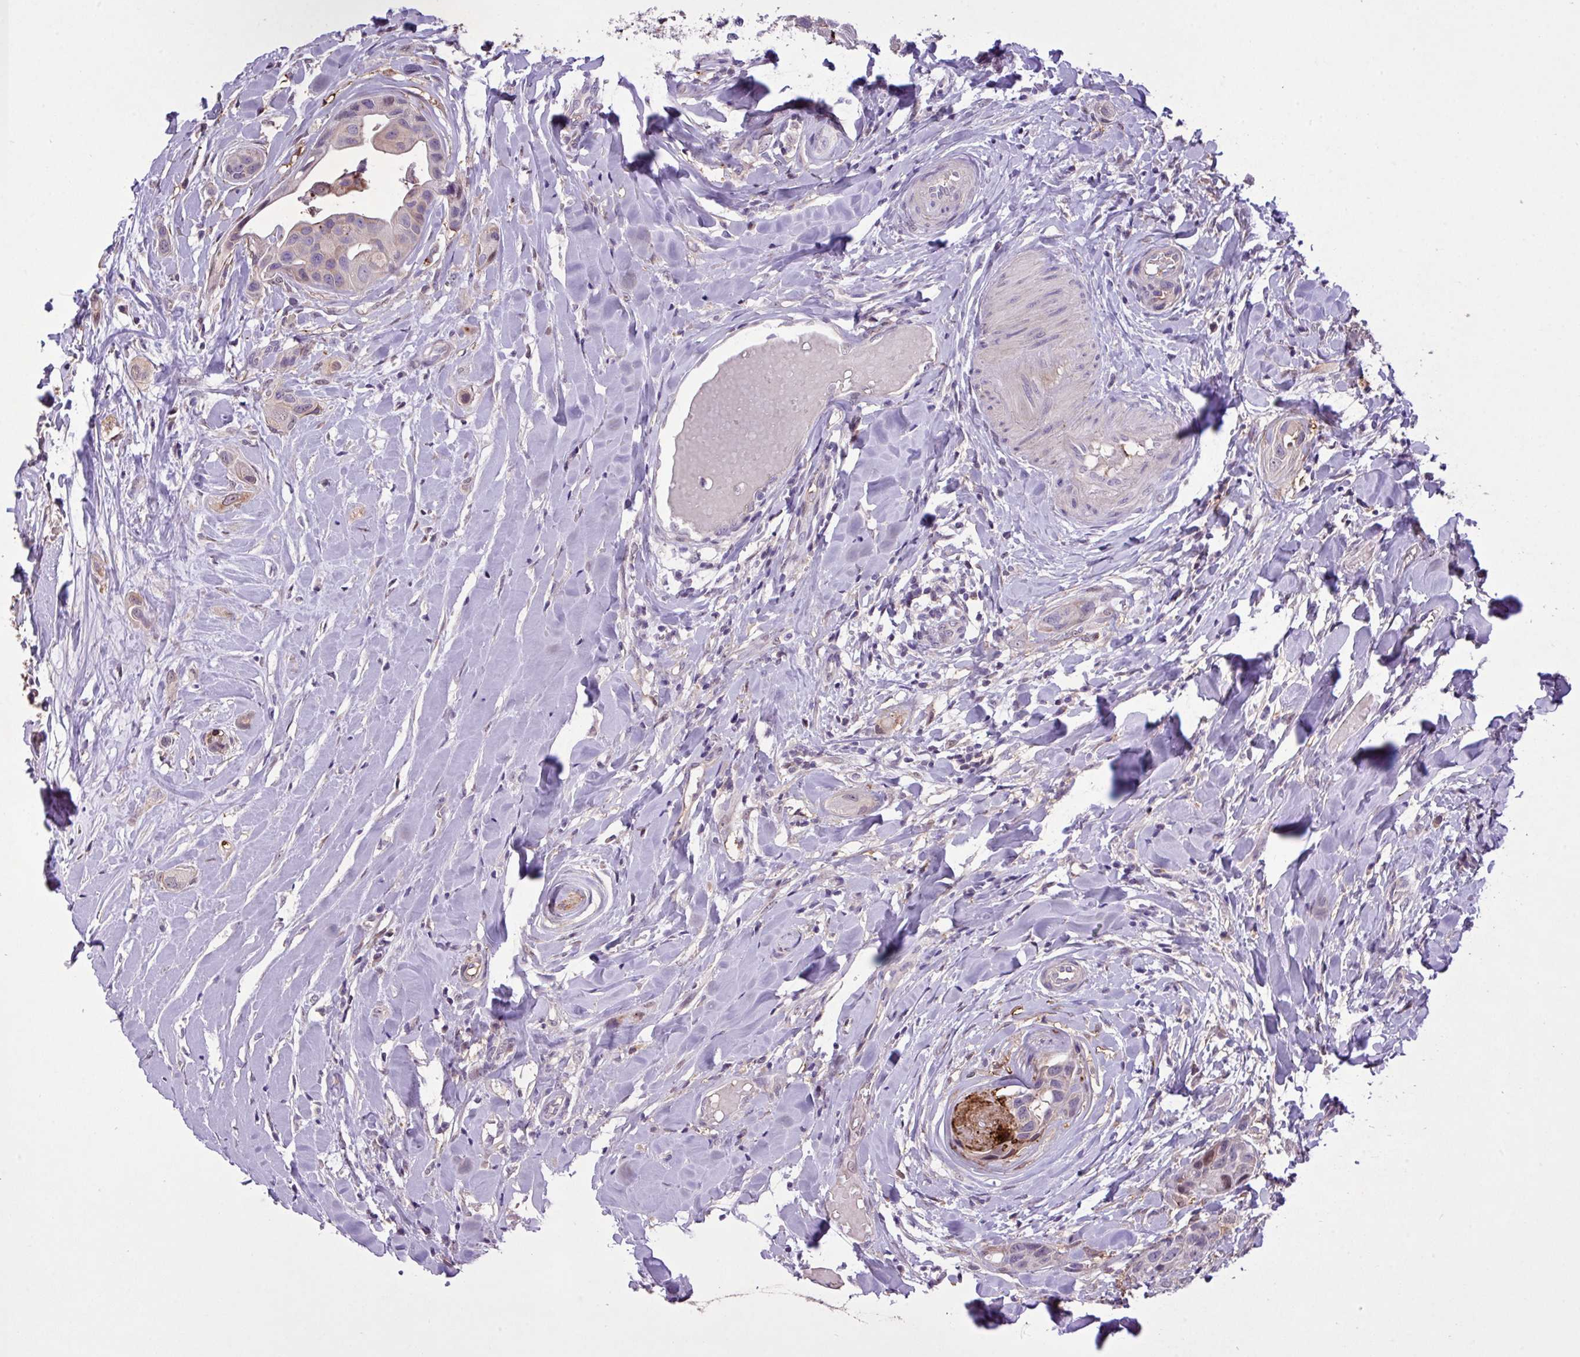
{"staining": {"intensity": "negative", "quantity": "none", "location": "none"}, "tissue": "head and neck cancer", "cell_type": "Tumor cells", "image_type": "cancer", "snomed": [{"axis": "morphology", "description": "Adenocarcinoma, NOS"}, {"axis": "morphology", "description": "Adenocarcinoma, metastatic, NOS"}, {"axis": "topography", "description": "Head-Neck"}], "caption": "Head and neck cancer was stained to show a protein in brown. There is no significant positivity in tumor cells. (Immunohistochemistry (ihc), brightfield microscopy, high magnification).", "gene": "RPP25L", "patient": {"sex": "male", "age": 75}}